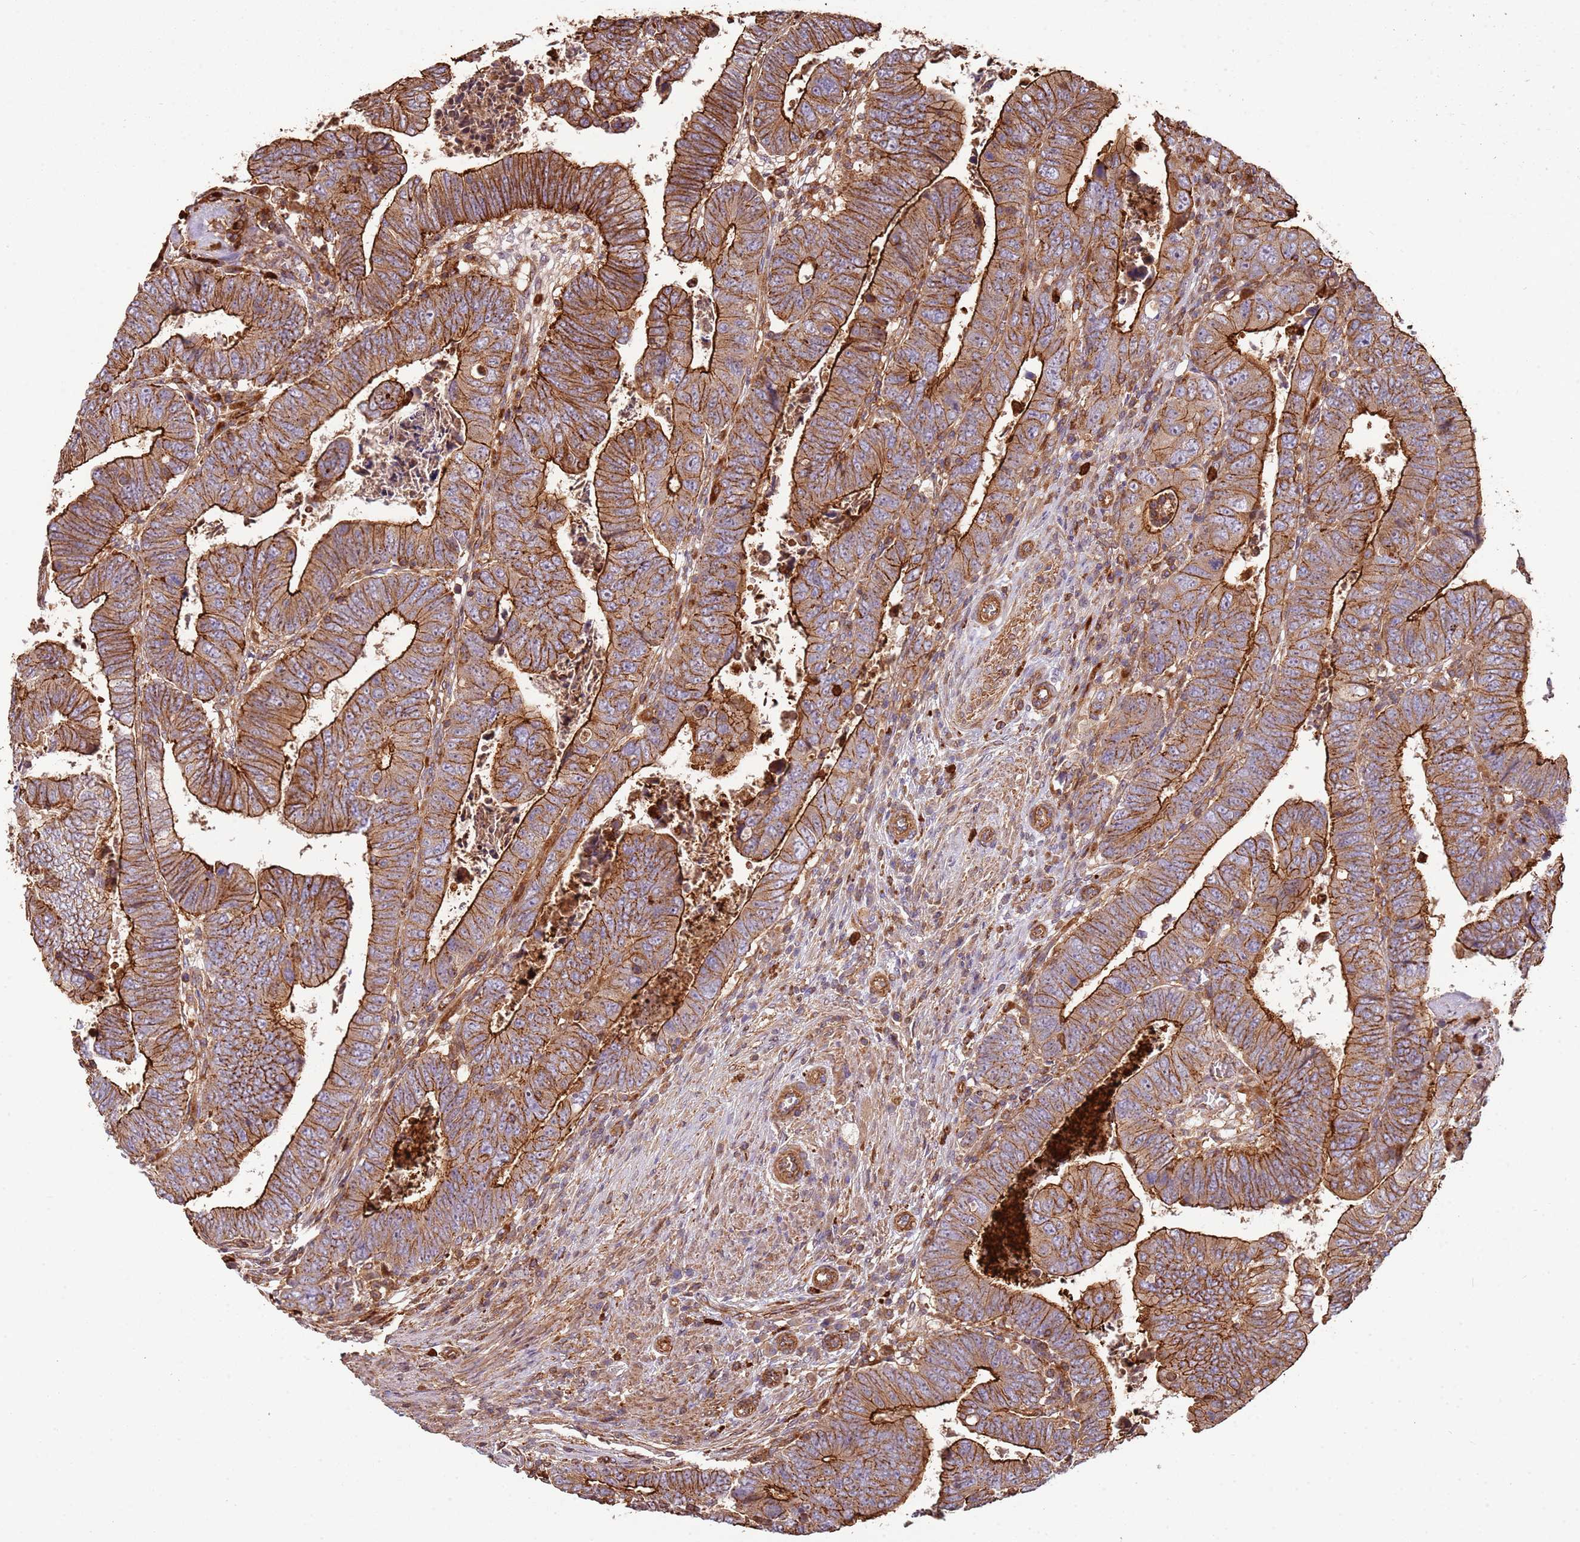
{"staining": {"intensity": "strong", "quantity": ">75%", "location": "cytoplasmic/membranous"}, "tissue": "colorectal cancer", "cell_type": "Tumor cells", "image_type": "cancer", "snomed": [{"axis": "morphology", "description": "Normal tissue, NOS"}, {"axis": "morphology", "description": "Adenocarcinoma, NOS"}, {"axis": "topography", "description": "Rectum"}], "caption": "Colorectal cancer stained with a protein marker demonstrates strong staining in tumor cells.", "gene": "NDUFAF4", "patient": {"sex": "female", "age": 65}}